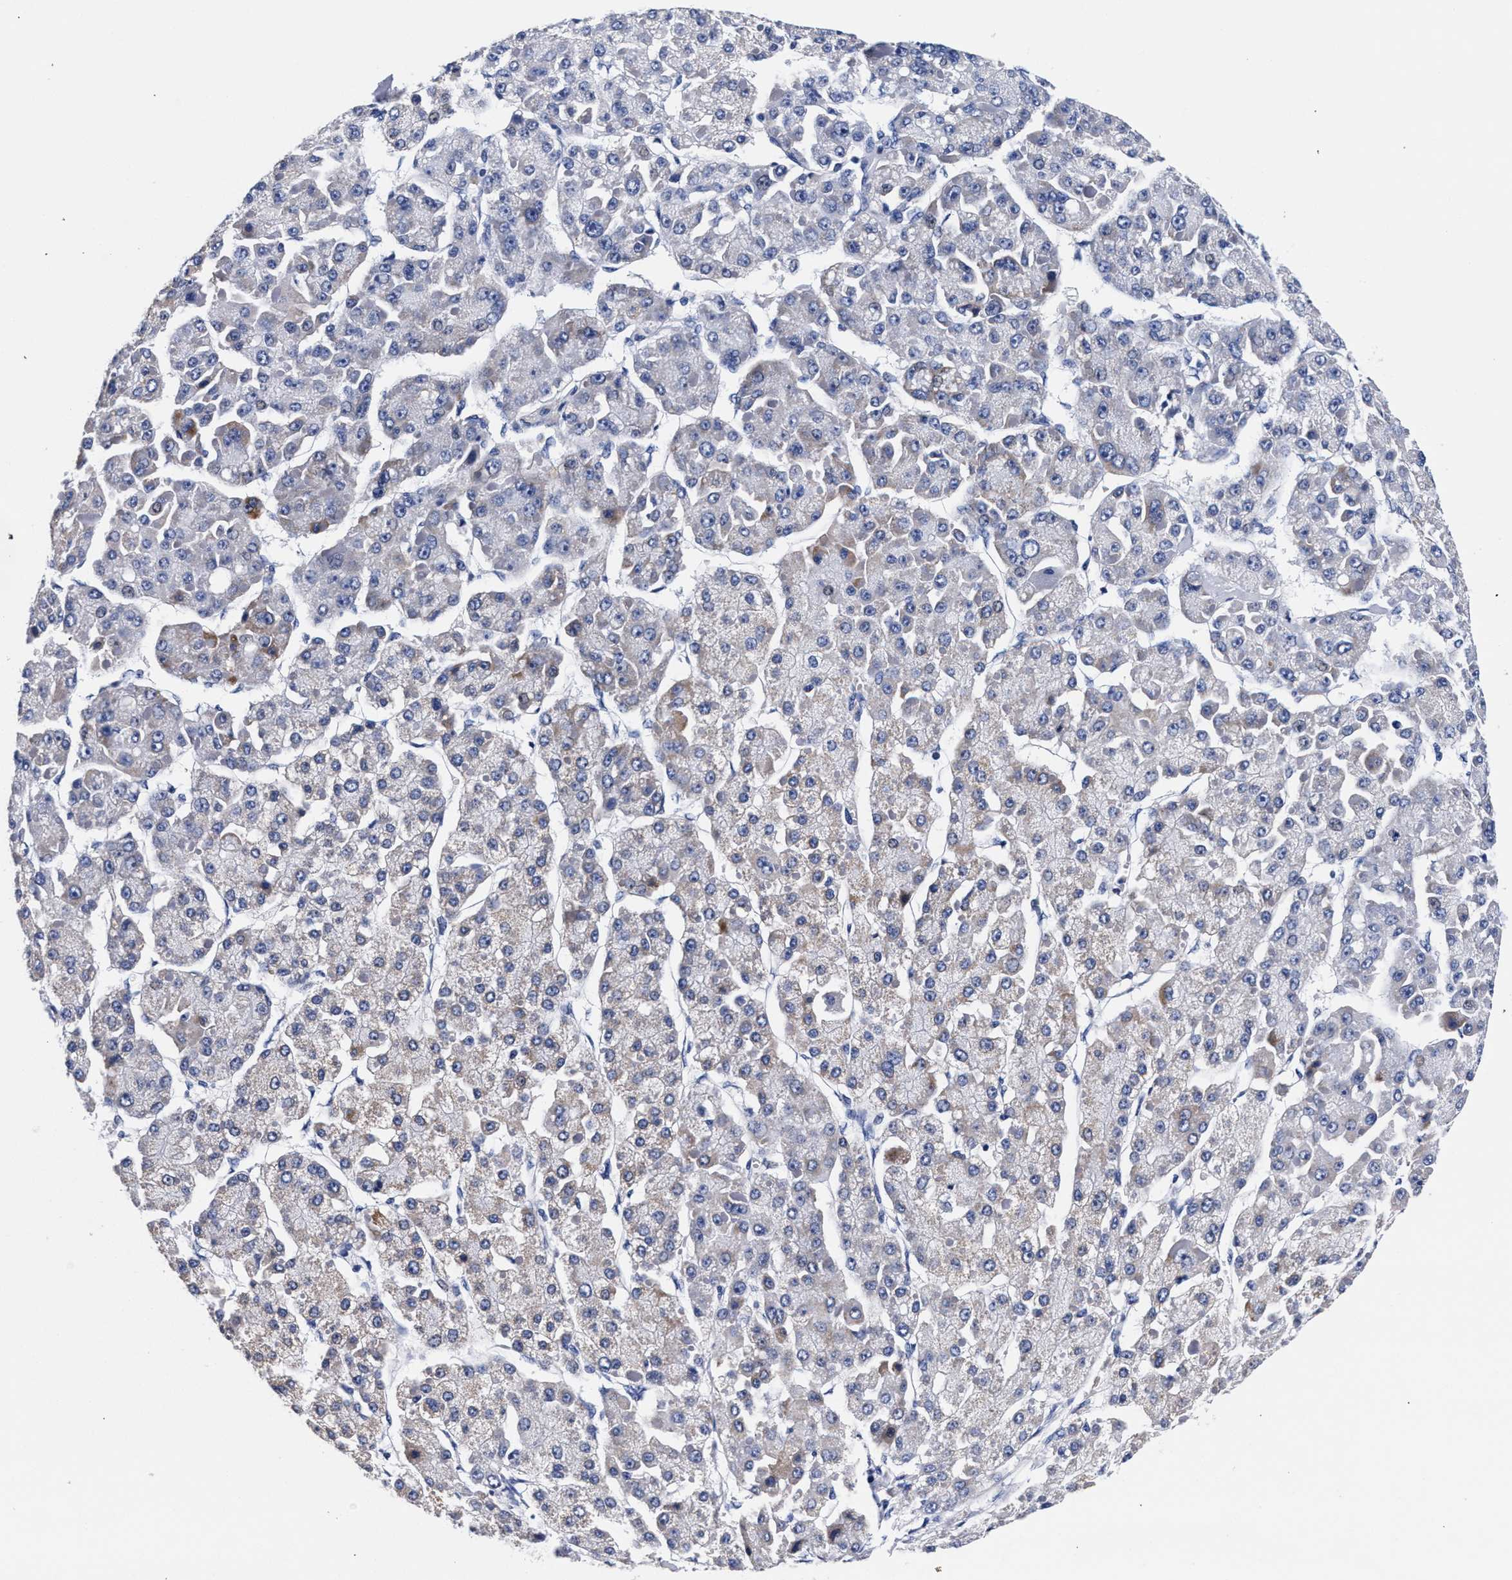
{"staining": {"intensity": "moderate", "quantity": "<25%", "location": "cytoplasmic/membranous"}, "tissue": "liver cancer", "cell_type": "Tumor cells", "image_type": "cancer", "snomed": [{"axis": "morphology", "description": "Carcinoma, Hepatocellular, NOS"}, {"axis": "topography", "description": "Liver"}], "caption": "Liver cancer (hepatocellular carcinoma) stained with a protein marker displays moderate staining in tumor cells.", "gene": "RAB3B", "patient": {"sex": "female", "age": 73}}